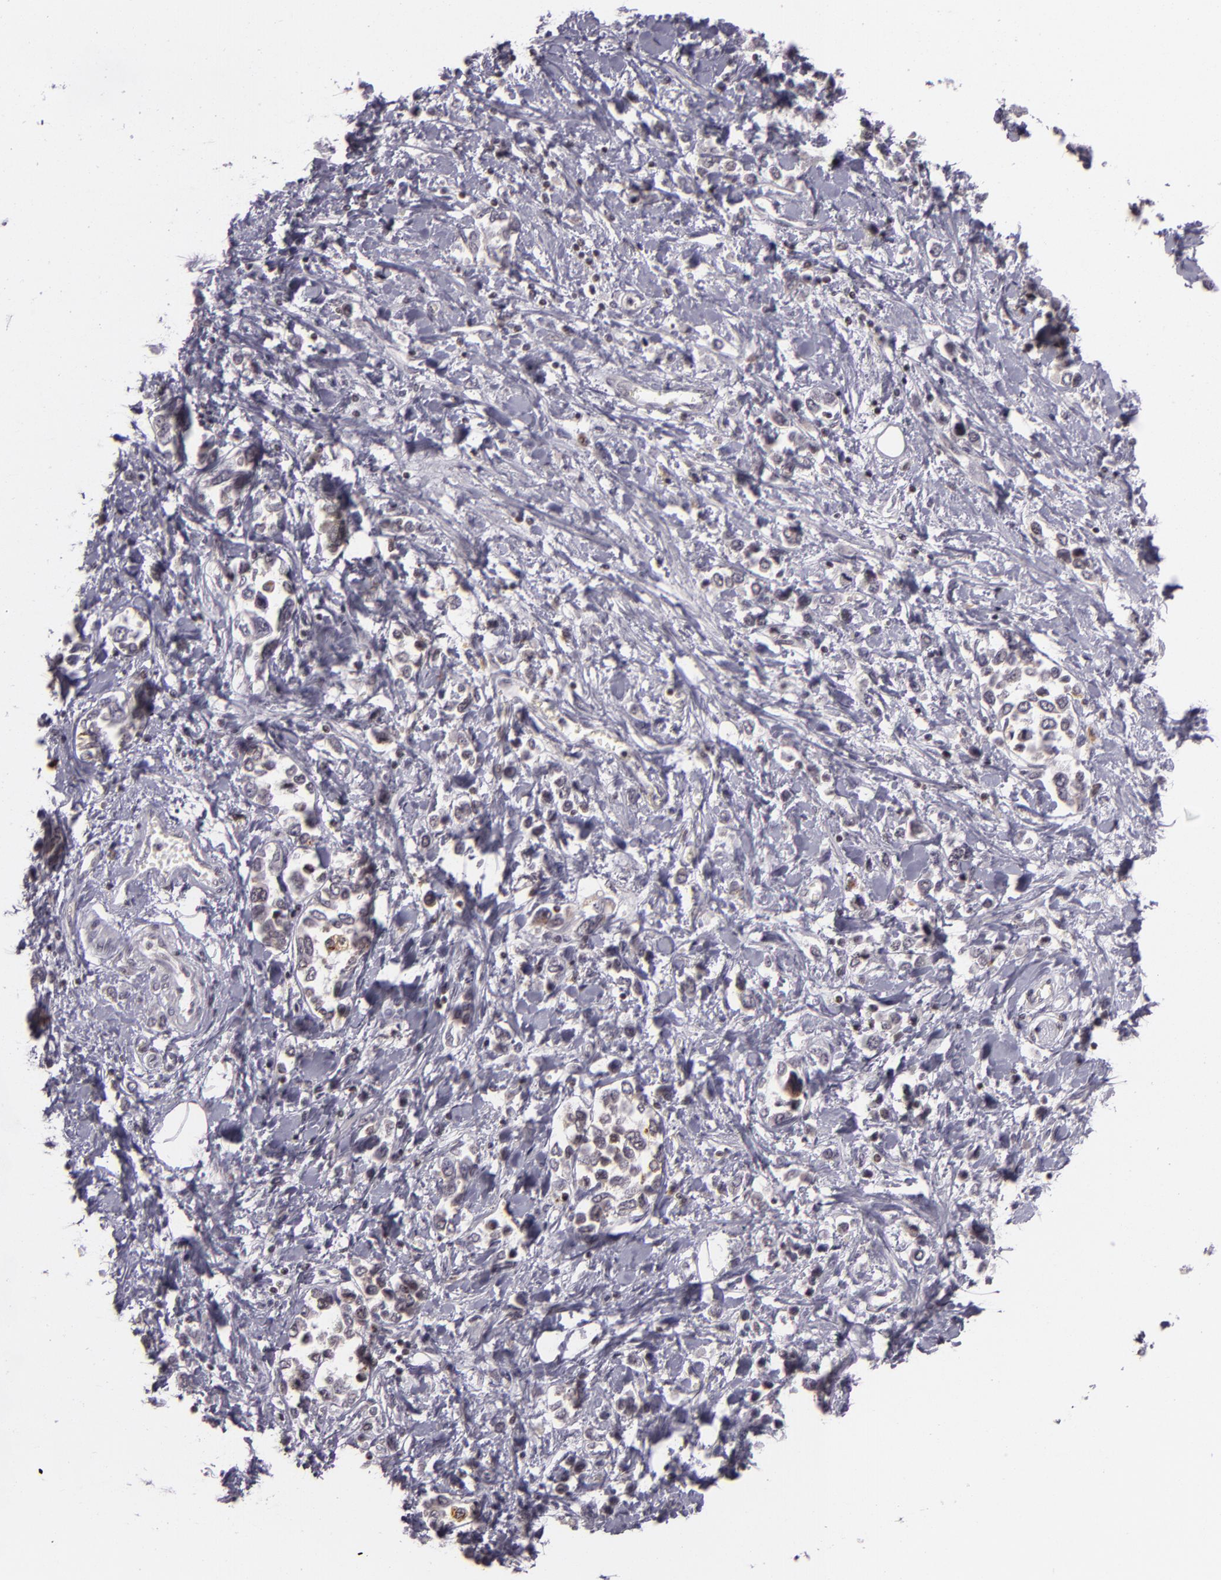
{"staining": {"intensity": "moderate", "quantity": "<25%", "location": "cytoplasmic/membranous"}, "tissue": "stomach cancer", "cell_type": "Tumor cells", "image_type": "cancer", "snomed": [{"axis": "morphology", "description": "Adenocarcinoma, NOS"}, {"axis": "topography", "description": "Stomach, upper"}], "caption": "Protein expression by immunohistochemistry displays moderate cytoplasmic/membranous staining in about <25% of tumor cells in adenocarcinoma (stomach). Immunohistochemistry stains the protein in brown and the nuclei are stained blue.", "gene": "ZFX", "patient": {"sex": "male", "age": 76}}